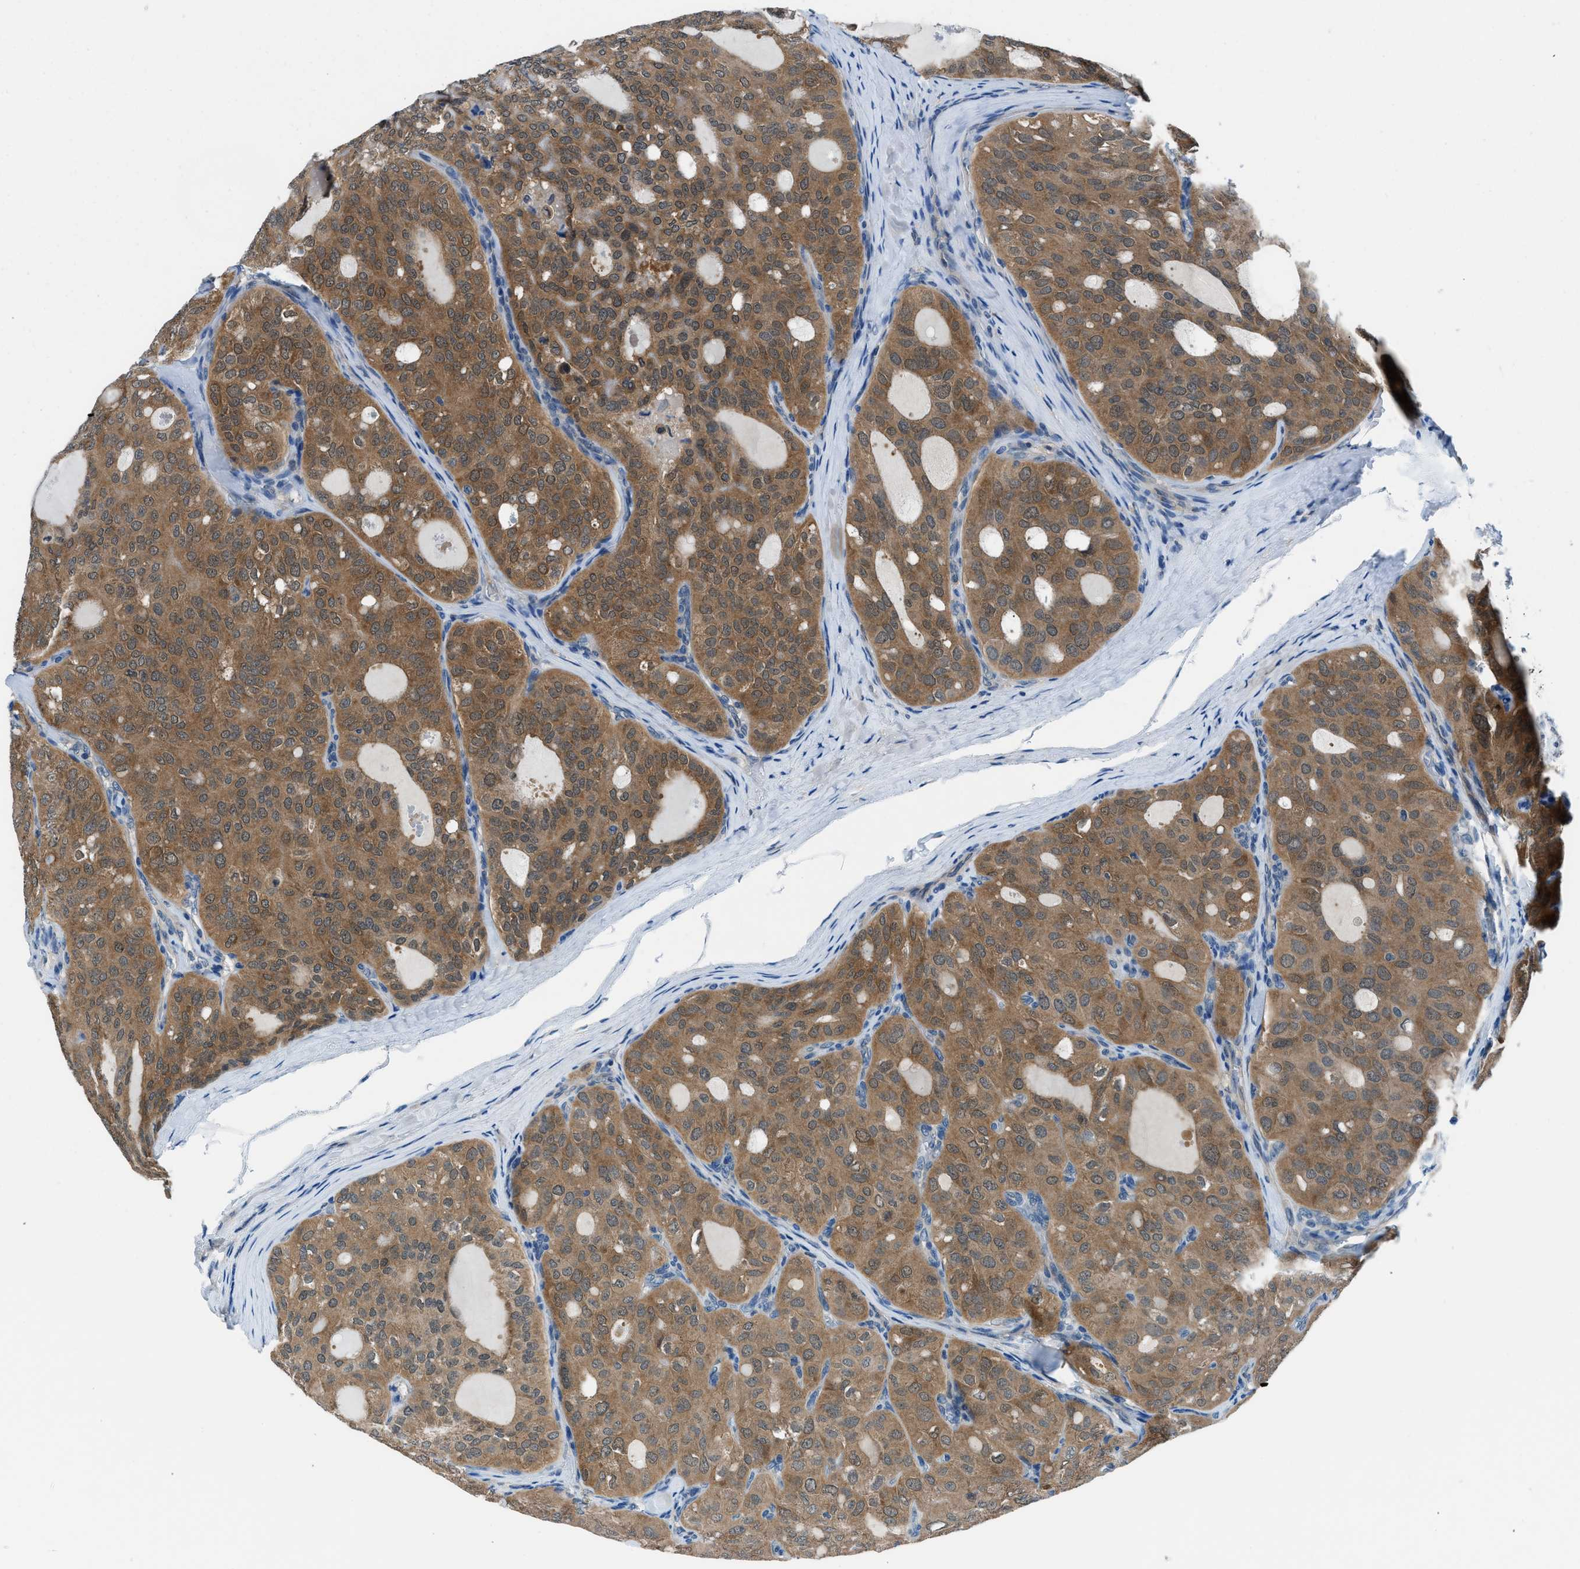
{"staining": {"intensity": "moderate", "quantity": ">75%", "location": "cytoplasmic/membranous"}, "tissue": "thyroid cancer", "cell_type": "Tumor cells", "image_type": "cancer", "snomed": [{"axis": "morphology", "description": "Follicular adenoma carcinoma, NOS"}, {"axis": "topography", "description": "Thyroid gland"}], "caption": "Thyroid cancer (follicular adenoma carcinoma) stained with a protein marker demonstrates moderate staining in tumor cells.", "gene": "ACP1", "patient": {"sex": "male", "age": 75}}